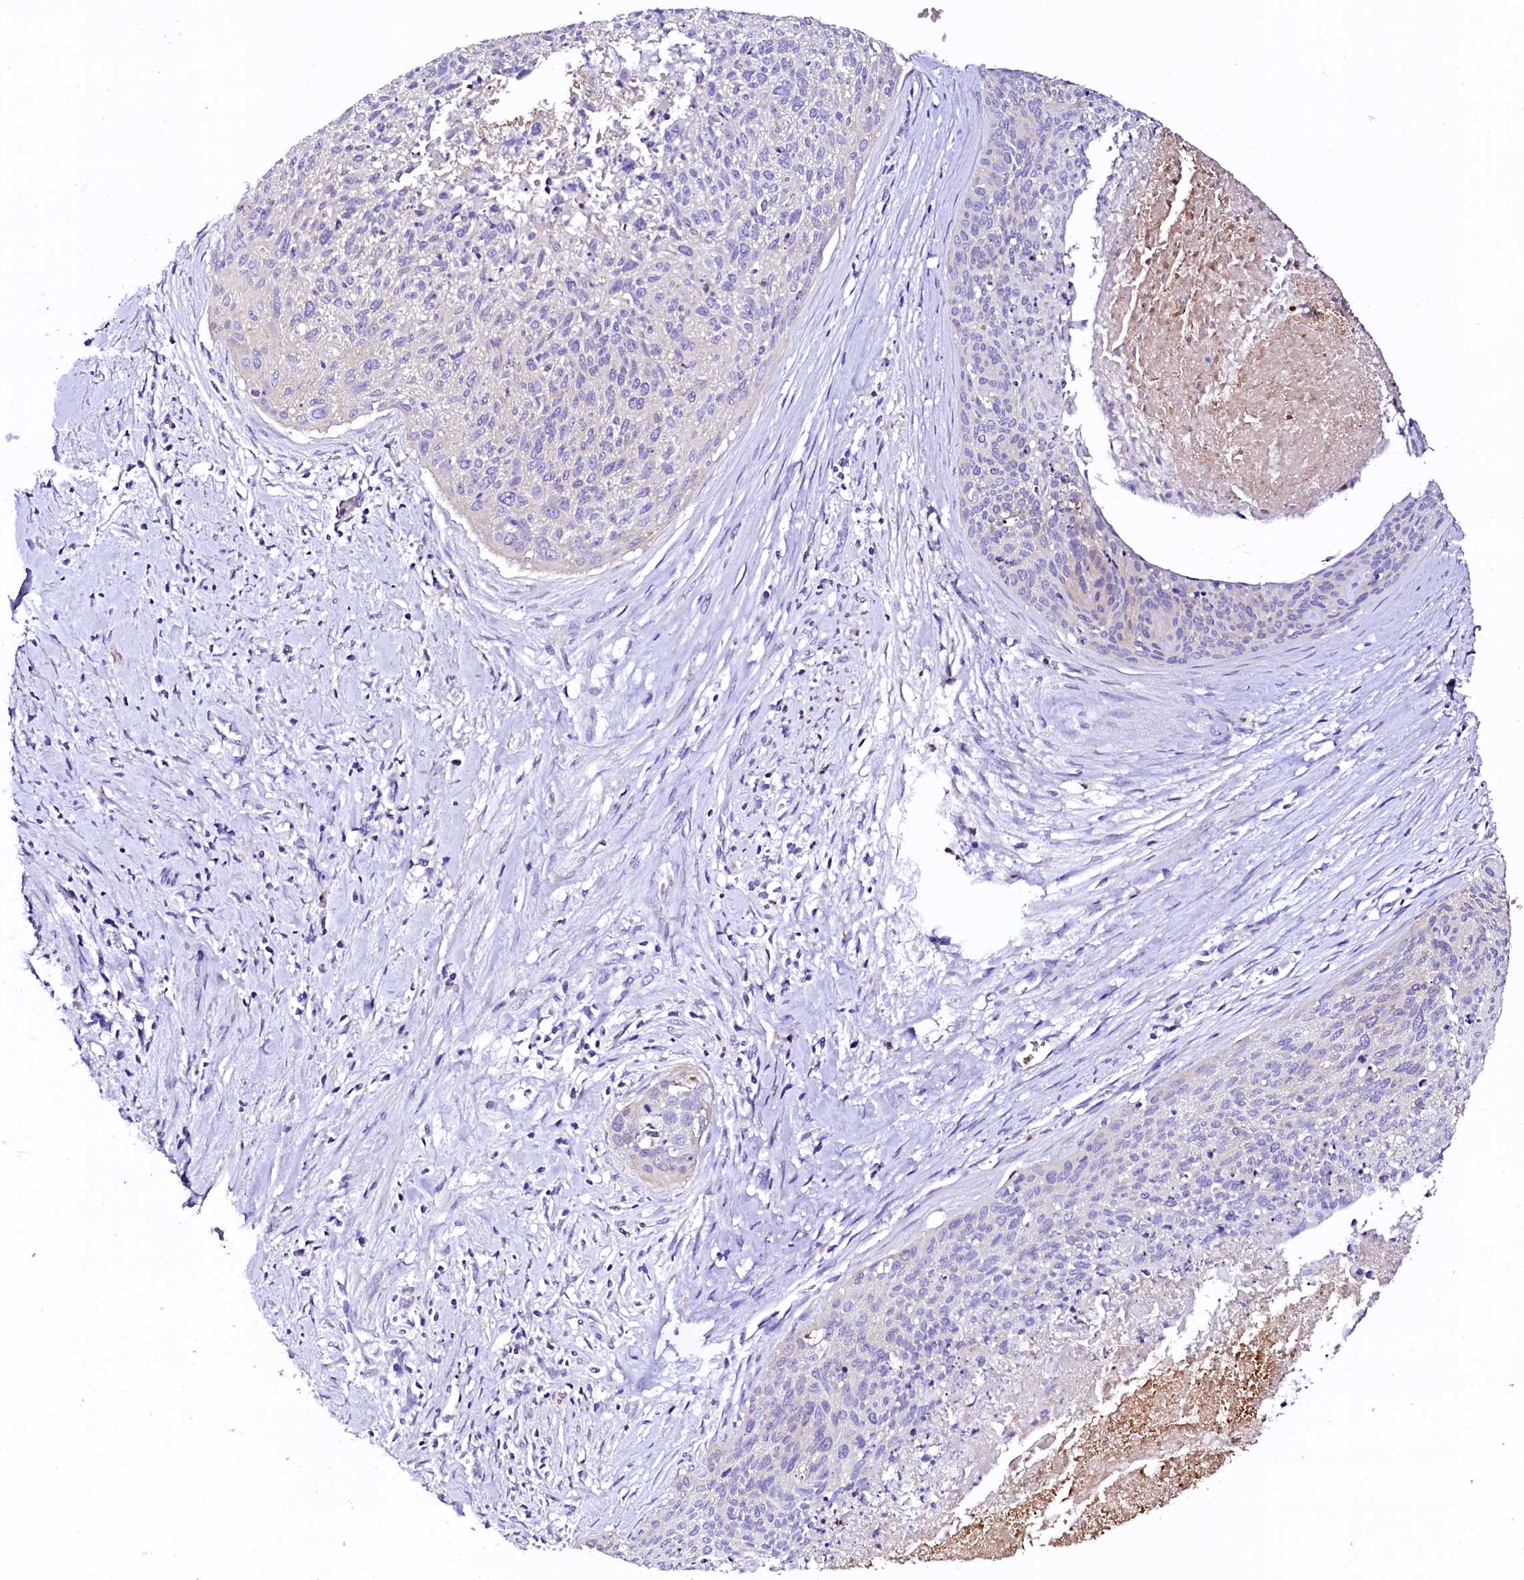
{"staining": {"intensity": "negative", "quantity": "none", "location": "none"}, "tissue": "cervical cancer", "cell_type": "Tumor cells", "image_type": "cancer", "snomed": [{"axis": "morphology", "description": "Squamous cell carcinoma, NOS"}, {"axis": "topography", "description": "Cervix"}], "caption": "The image displays no staining of tumor cells in squamous cell carcinoma (cervical).", "gene": "NAA16", "patient": {"sex": "female", "age": 55}}